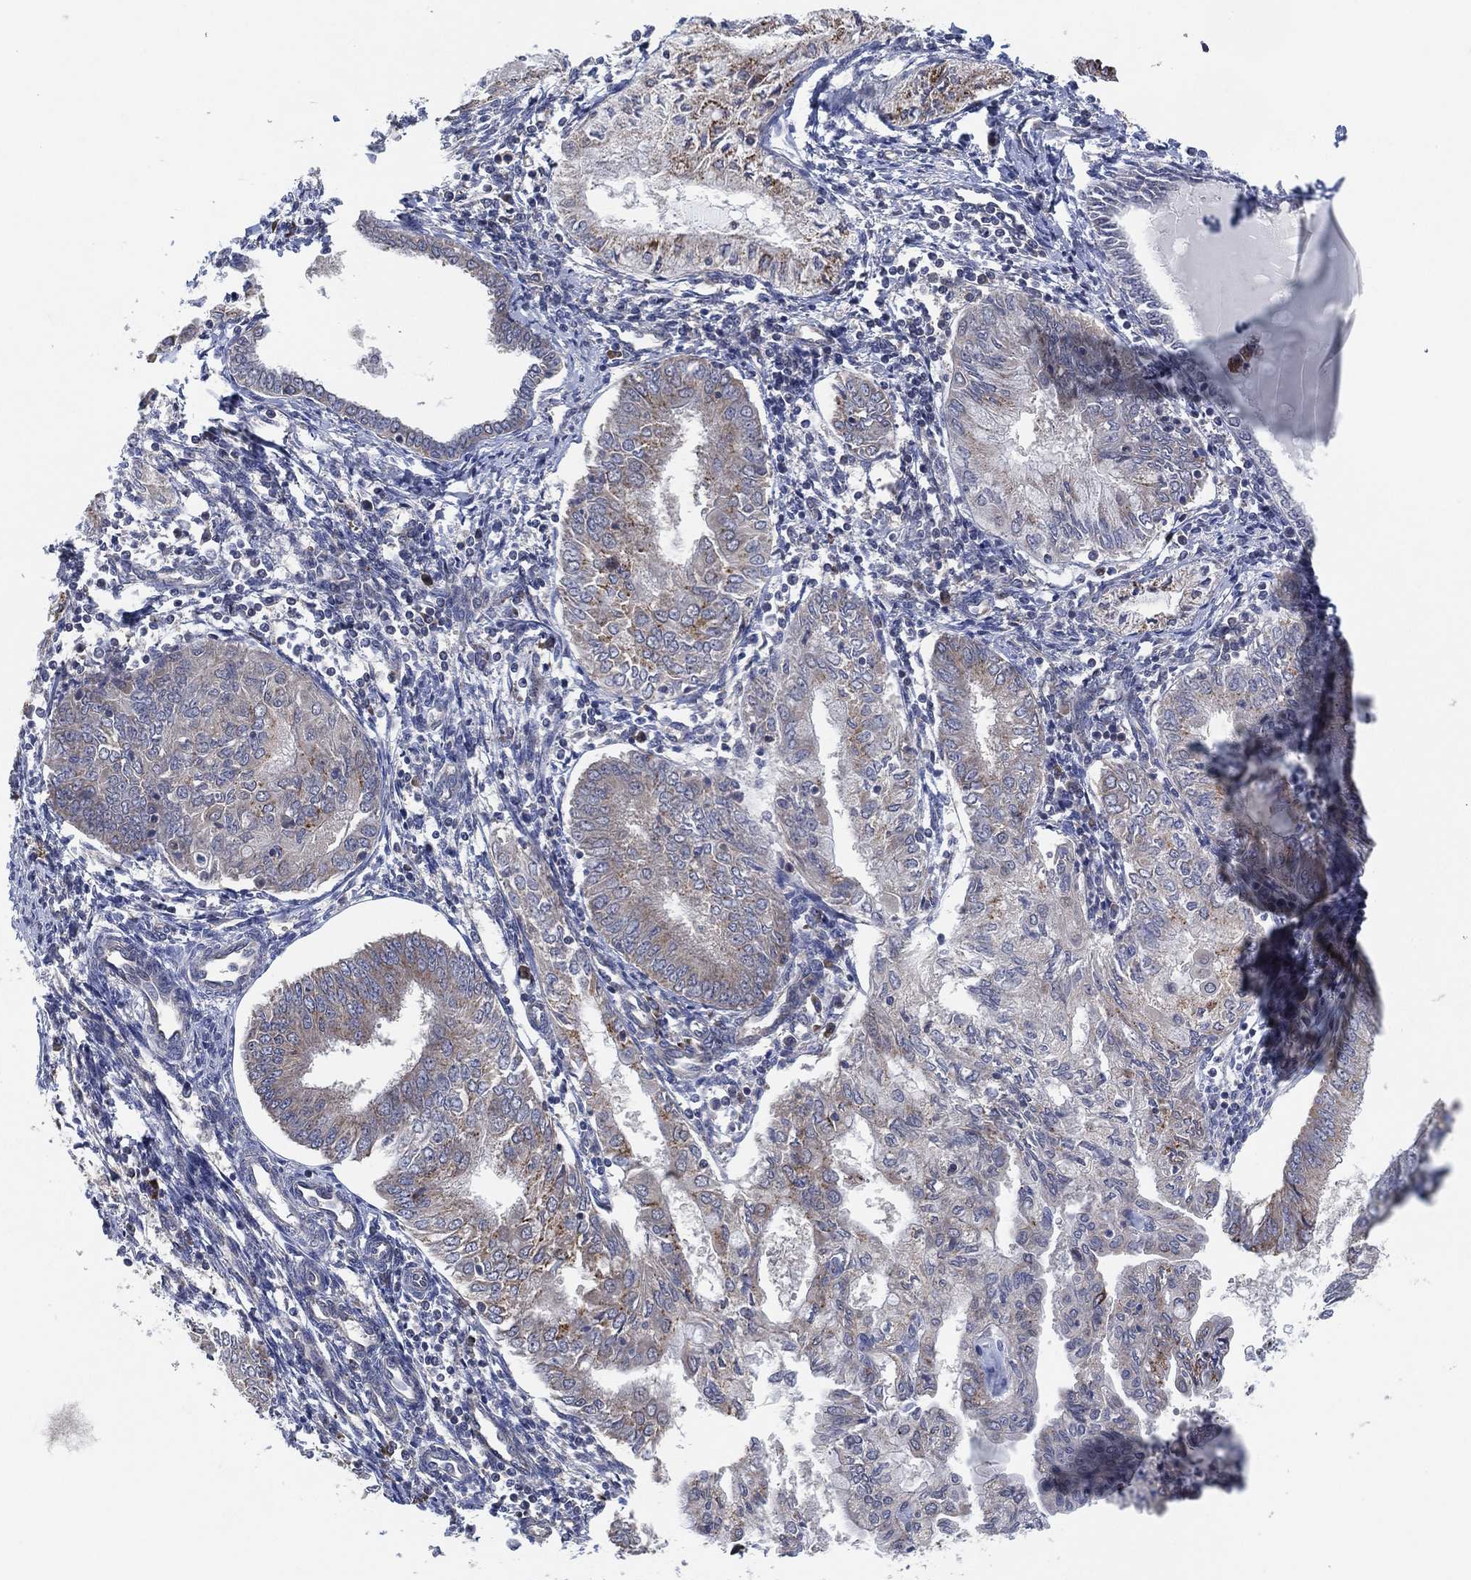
{"staining": {"intensity": "weak", "quantity": "<25%", "location": "cytoplasmic/membranous"}, "tissue": "endometrial cancer", "cell_type": "Tumor cells", "image_type": "cancer", "snomed": [{"axis": "morphology", "description": "Adenocarcinoma, NOS"}, {"axis": "topography", "description": "Endometrium"}], "caption": "High magnification brightfield microscopy of endometrial adenocarcinoma stained with DAB (brown) and counterstained with hematoxylin (blue): tumor cells show no significant staining.", "gene": "FAM104A", "patient": {"sex": "female", "age": 68}}